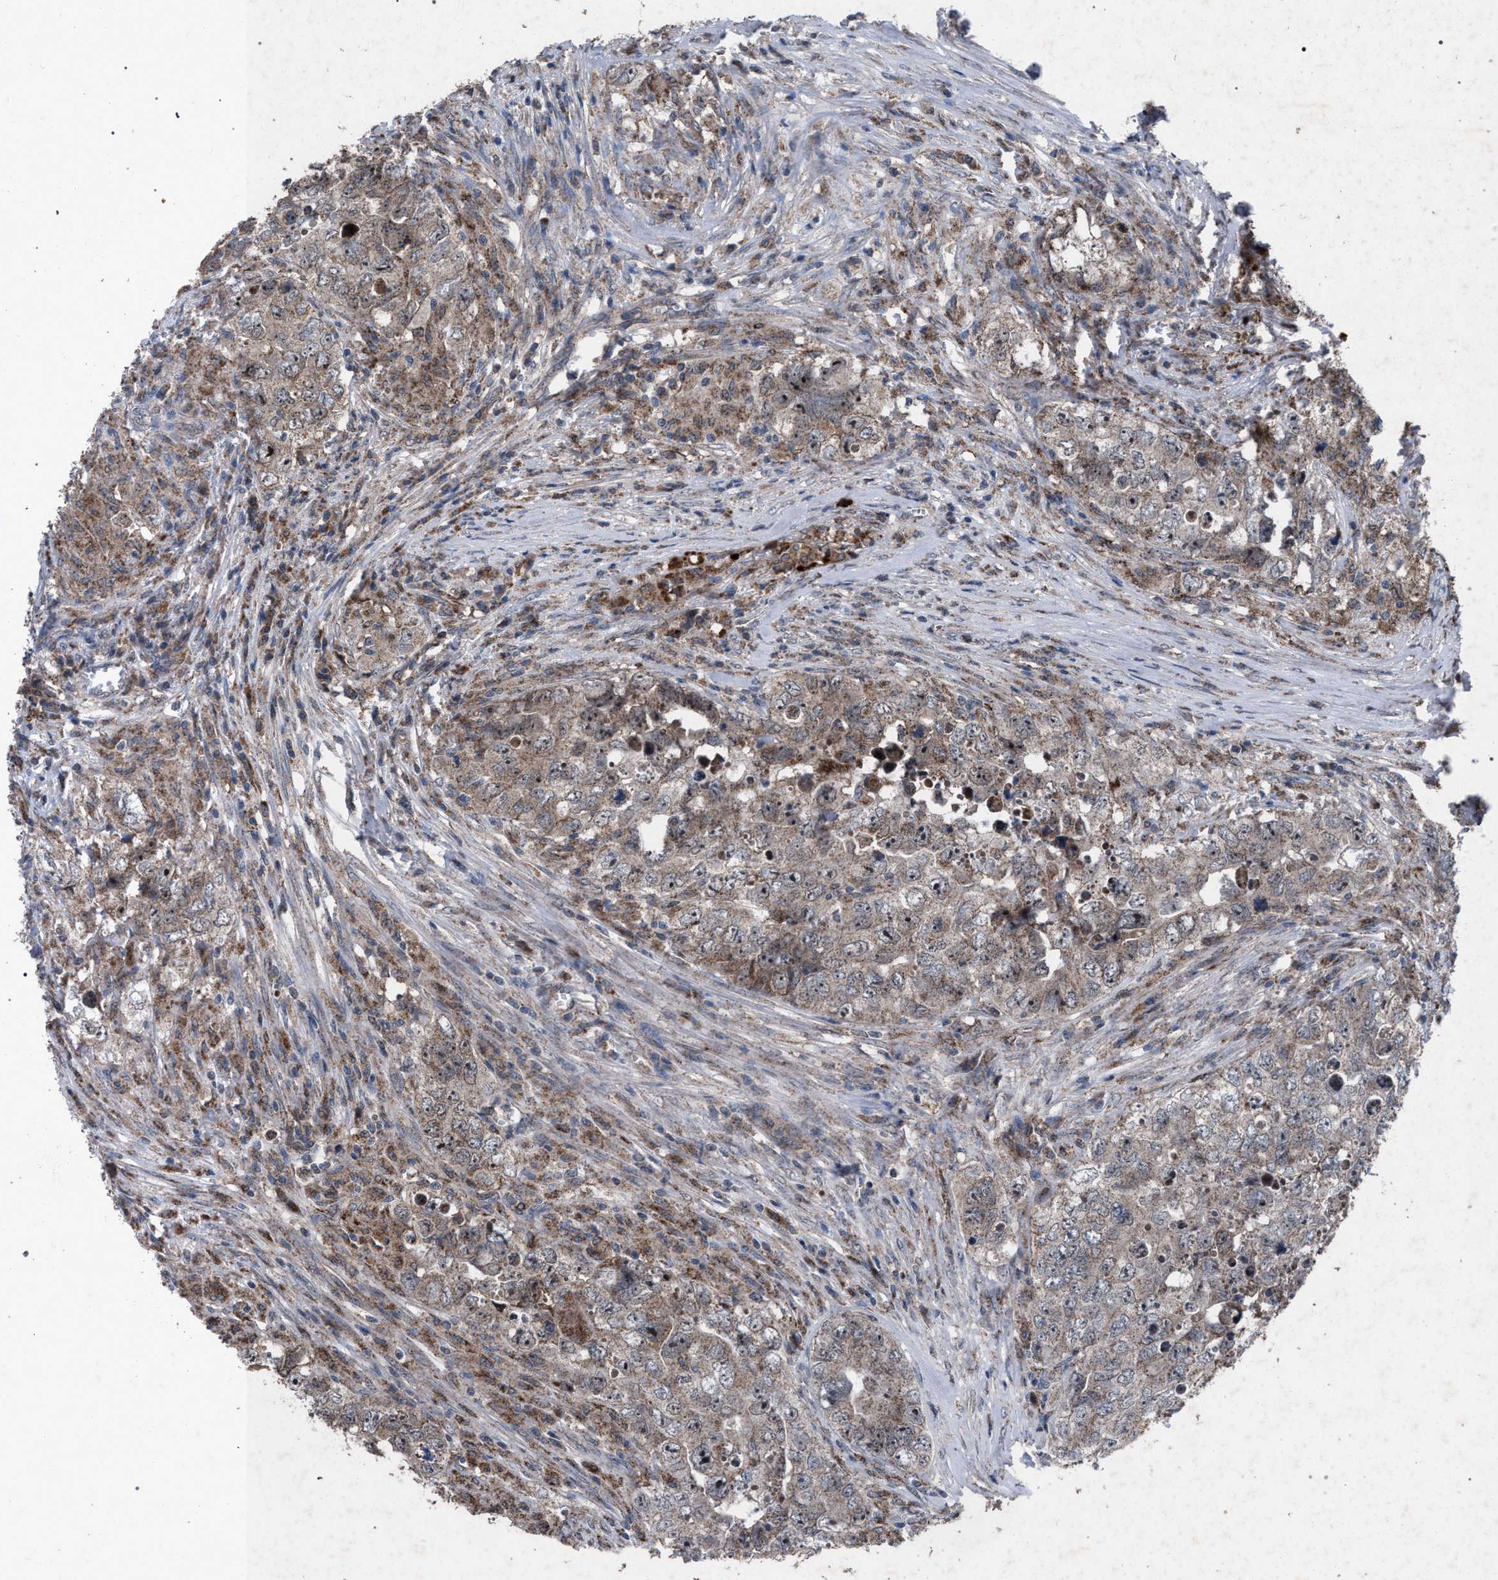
{"staining": {"intensity": "moderate", "quantity": "25%-75%", "location": "cytoplasmic/membranous,nuclear"}, "tissue": "testis cancer", "cell_type": "Tumor cells", "image_type": "cancer", "snomed": [{"axis": "morphology", "description": "Seminoma, NOS"}, {"axis": "morphology", "description": "Carcinoma, Embryonal, NOS"}, {"axis": "topography", "description": "Testis"}], "caption": "A micrograph of human testis cancer stained for a protein reveals moderate cytoplasmic/membranous and nuclear brown staining in tumor cells.", "gene": "HSD17B4", "patient": {"sex": "male", "age": 43}}